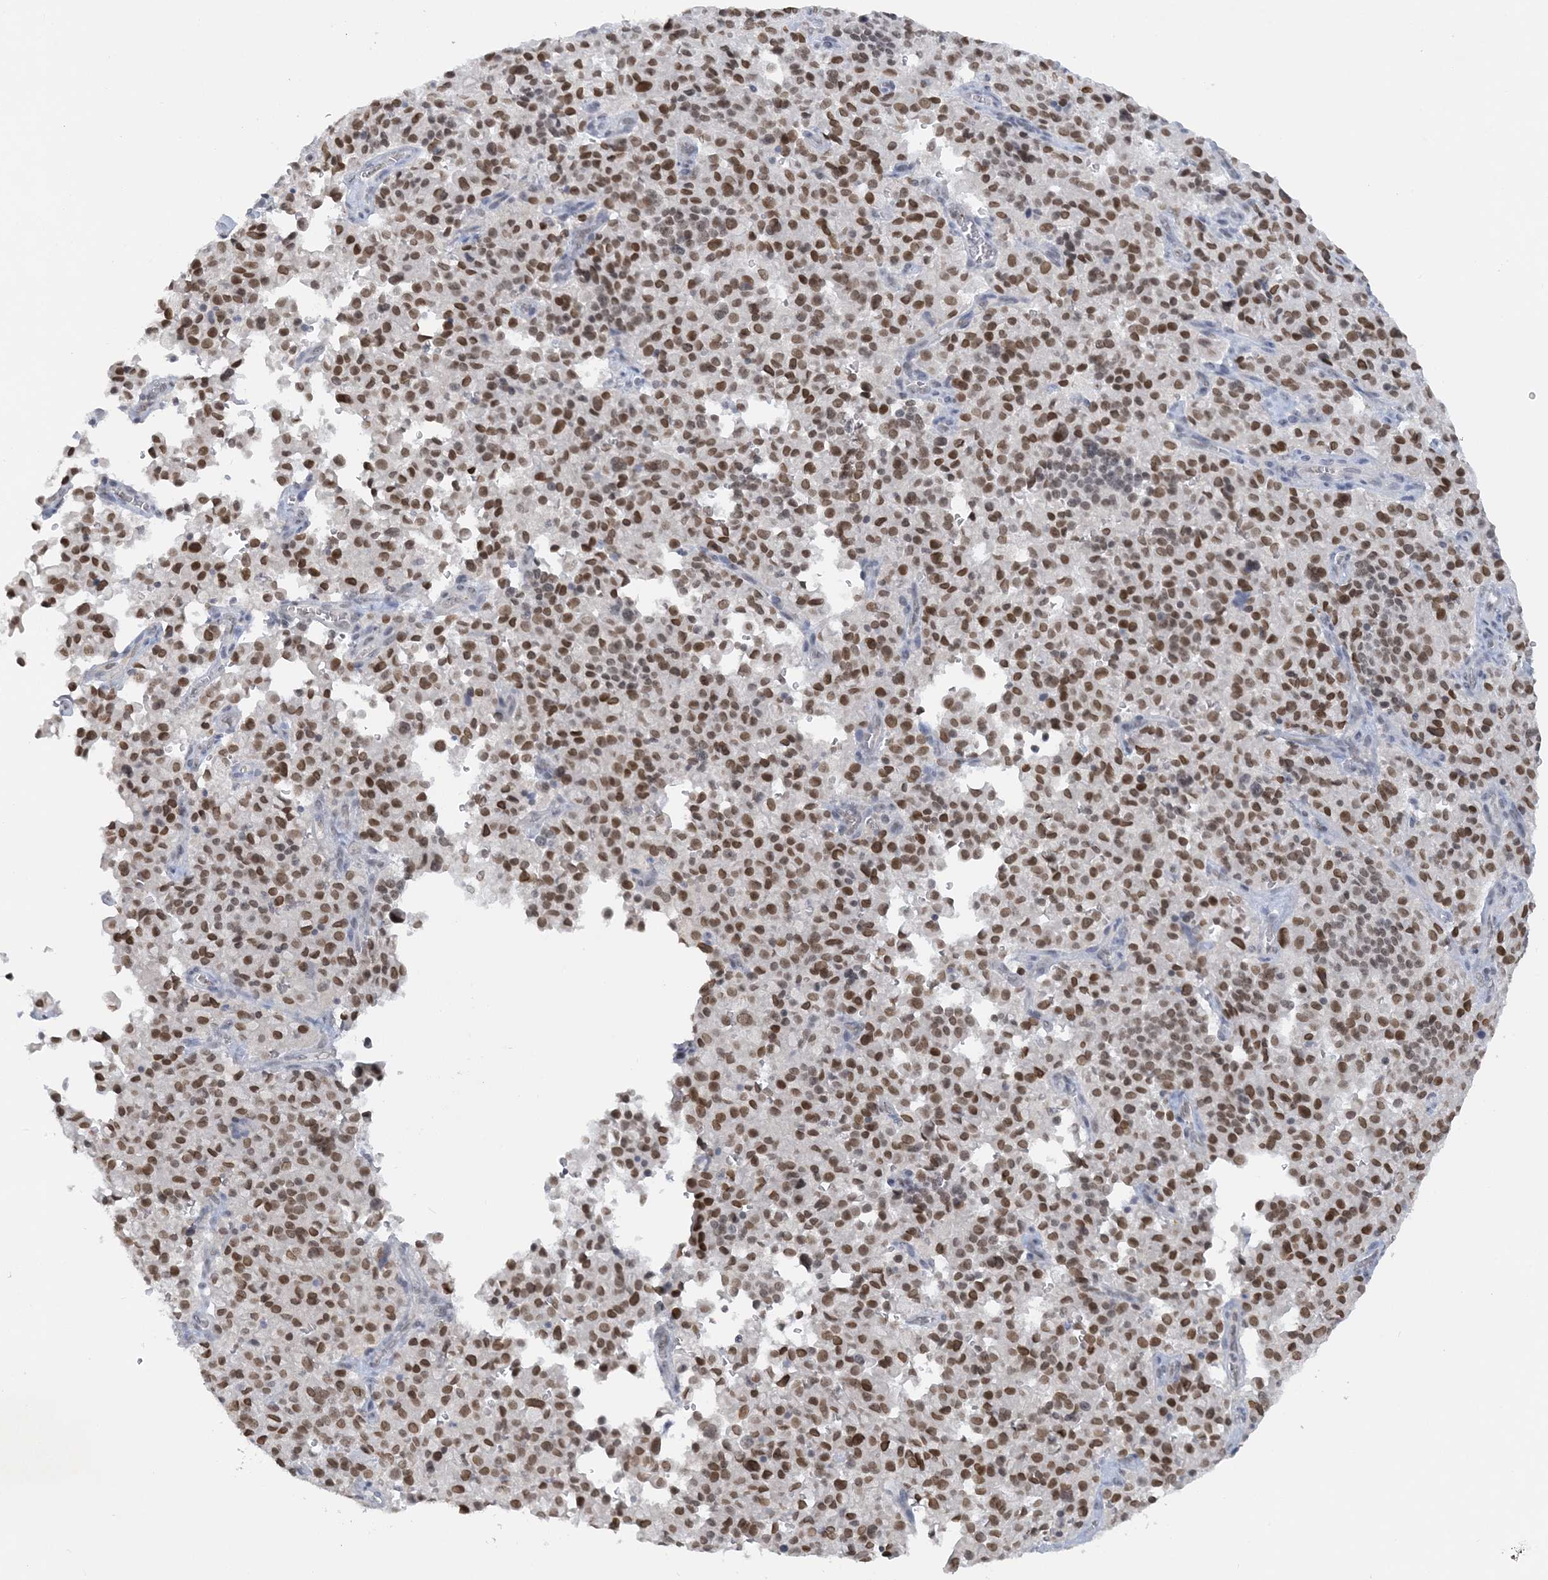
{"staining": {"intensity": "moderate", "quantity": ">75%", "location": "nuclear"}, "tissue": "pancreatic cancer", "cell_type": "Tumor cells", "image_type": "cancer", "snomed": [{"axis": "morphology", "description": "Adenocarcinoma, NOS"}, {"axis": "topography", "description": "Pancreas"}], "caption": "The immunohistochemical stain labels moderate nuclear expression in tumor cells of pancreatic adenocarcinoma tissue. The protein is shown in brown color, while the nuclei are stained blue.", "gene": "KMT2D", "patient": {"sex": "male", "age": 65}}